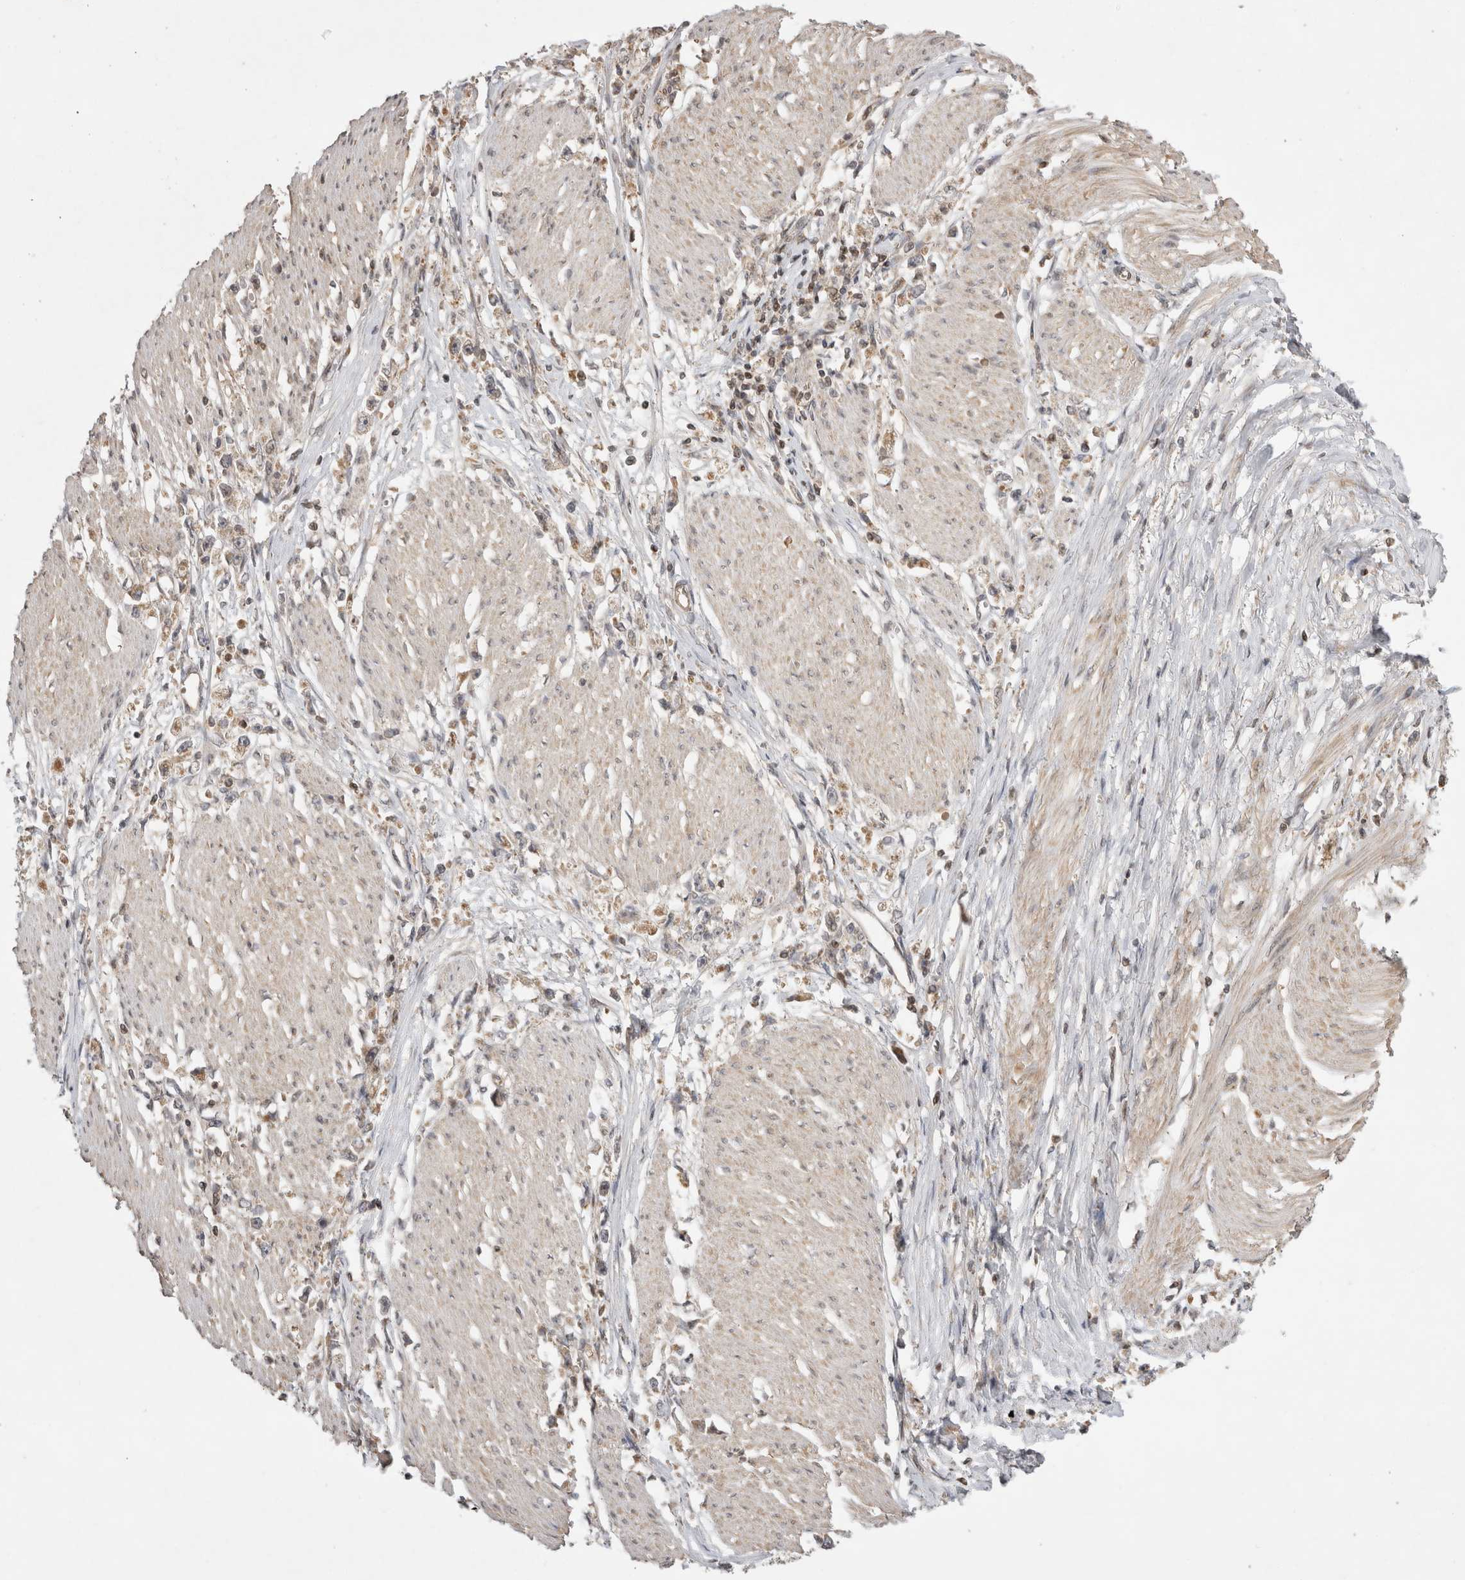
{"staining": {"intensity": "moderate", "quantity": ">75%", "location": "cytoplasmic/membranous"}, "tissue": "stomach cancer", "cell_type": "Tumor cells", "image_type": "cancer", "snomed": [{"axis": "morphology", "description": "Adenocarcinoma, NOS"}, {"axis": "topography", "description": "Stomach"}], "caption": "The image shows immunohistochemical staining of stomach cancer (adenocarcinoma). There is moderate cytoplasmic/membranous positivity is appreciated in about >75% of tumor cells.", "gene": "EIF2AK1", "patient": {"sex": "female", "age": 59}}